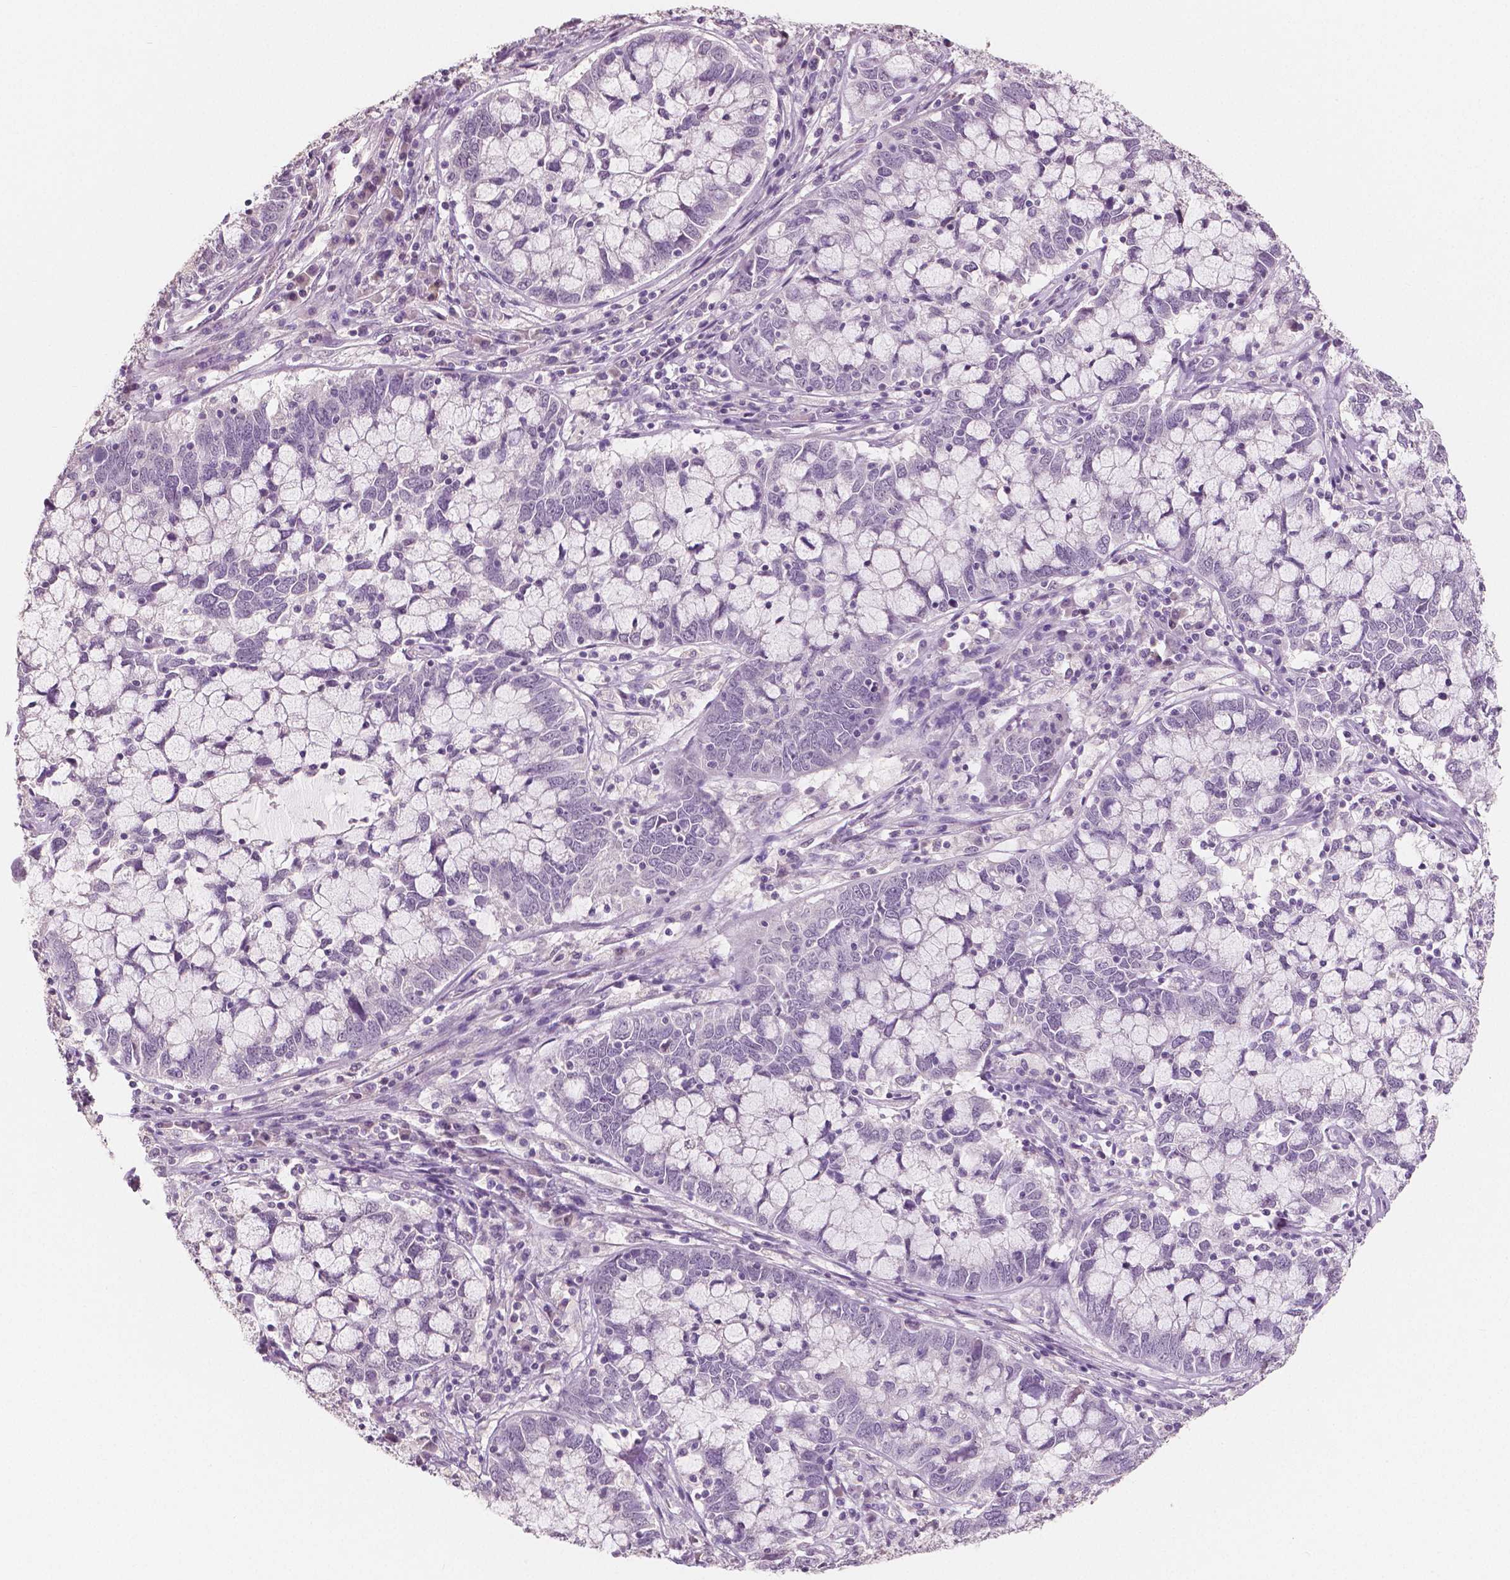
{"staining": {"intensity": "negative", "quantity": "none", "location": "none"}, "tissue": "cervical cancer", "cell_type": "Tumor cells", "image_type": "cancer", "snomed": [{"axis": "morphology", "description": "Adenocarcinoma, NOS"}, {"axis": "topography", "description": "Cervix"}], "caption": "Human adenocarcinoma (cervical) stained for a protein using immunohistochemistry exhibits no positivity in tumor cells.", "gene": "NECAB1", "patient": {"sex": "female", "age": 40}}